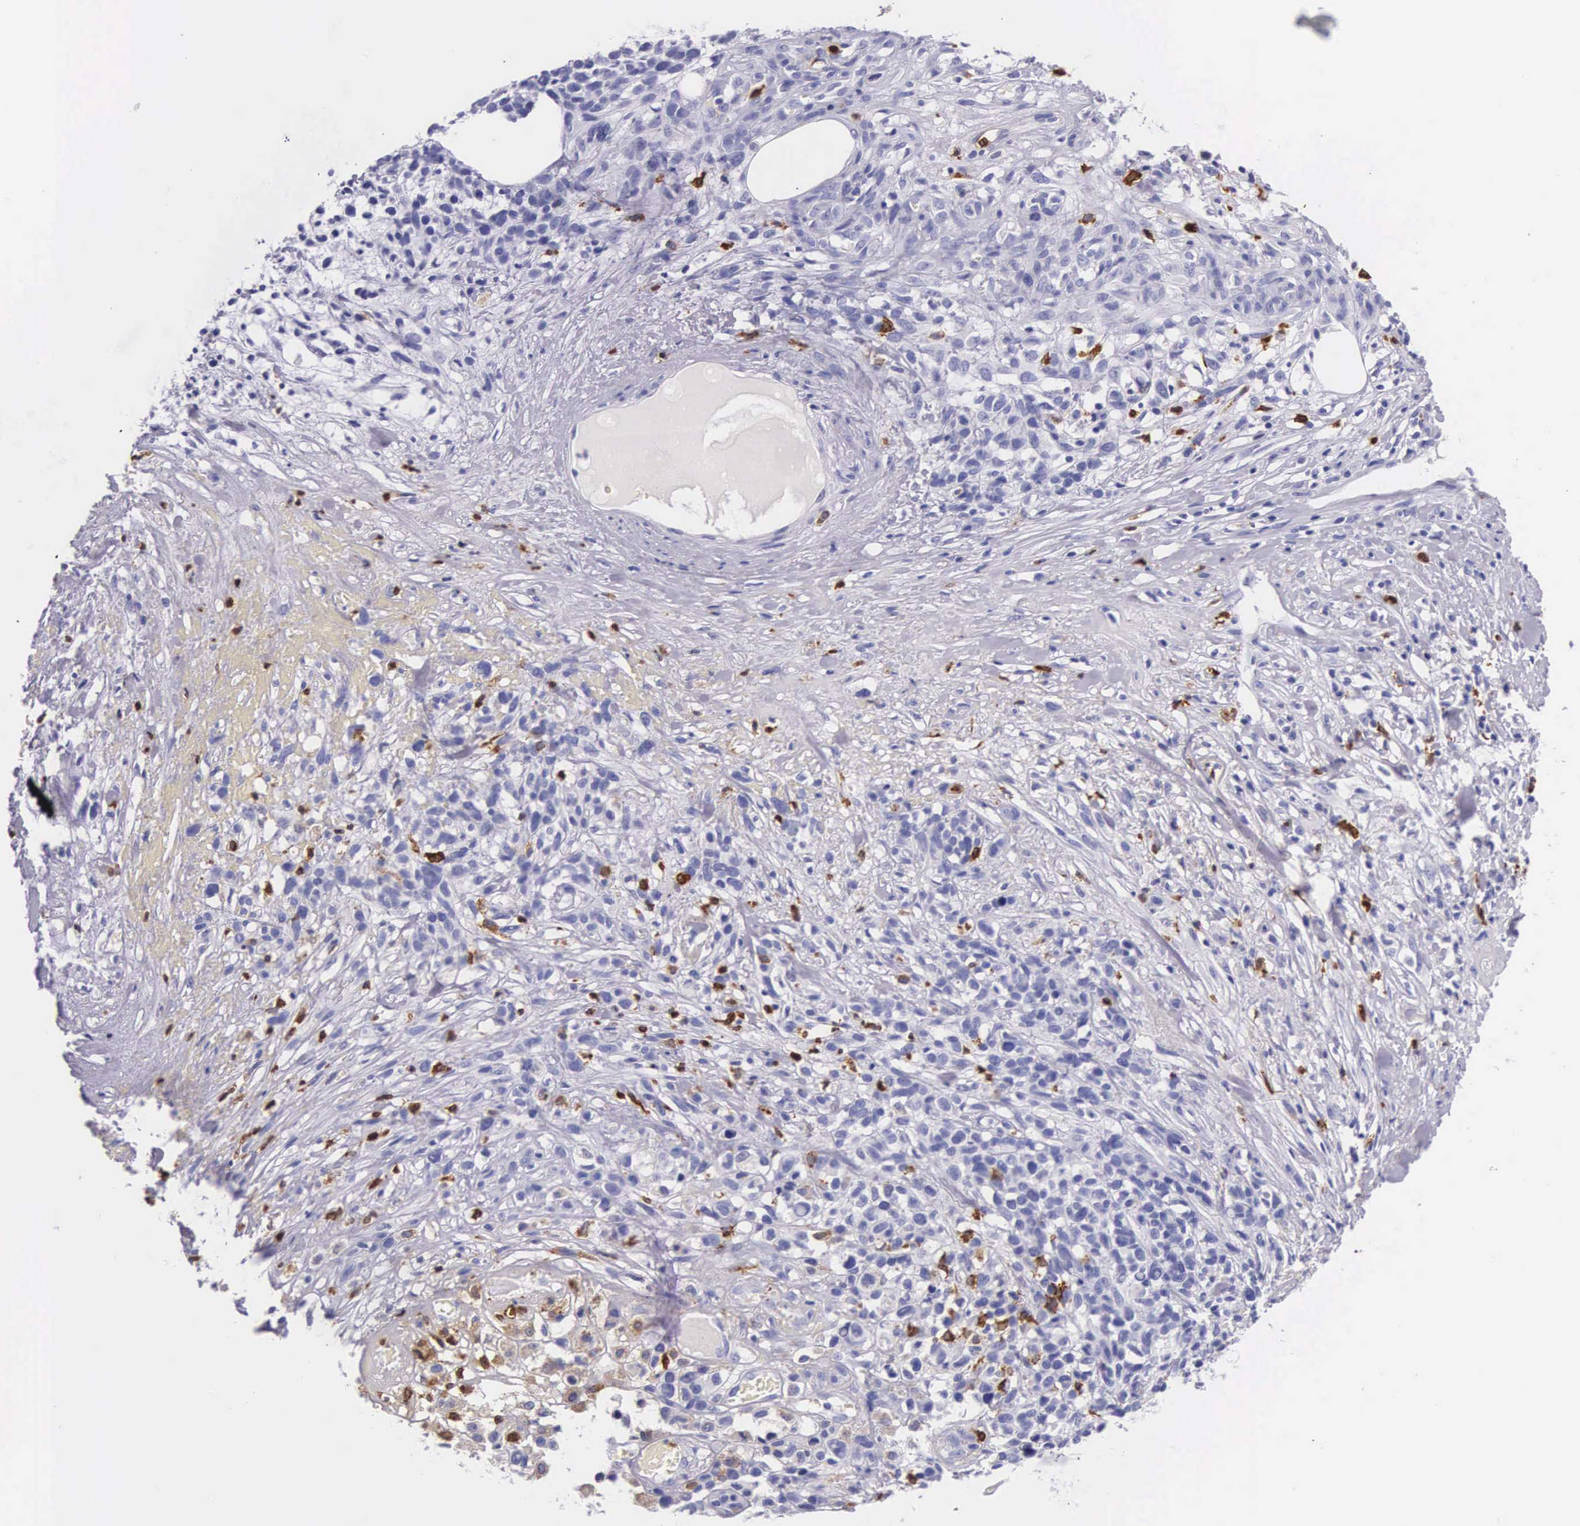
{"staining": {"intensity": "negative", "quantity": "none", "location": "none"}, "tissue": "melanoma", "cell_type": "Tumor cells", "image_type": "cancer", "snomed": [{"axis": "morphology", "description": "Malignant melanoma, NOS"}, {"axis": "topography", "description": "Skin"}], "caption": "The IHC histopathology image has no significant staining in tumor cells of melanoma tissue.", "gene": "FCN1", "patient": {"sex": "female", "age": 85}}